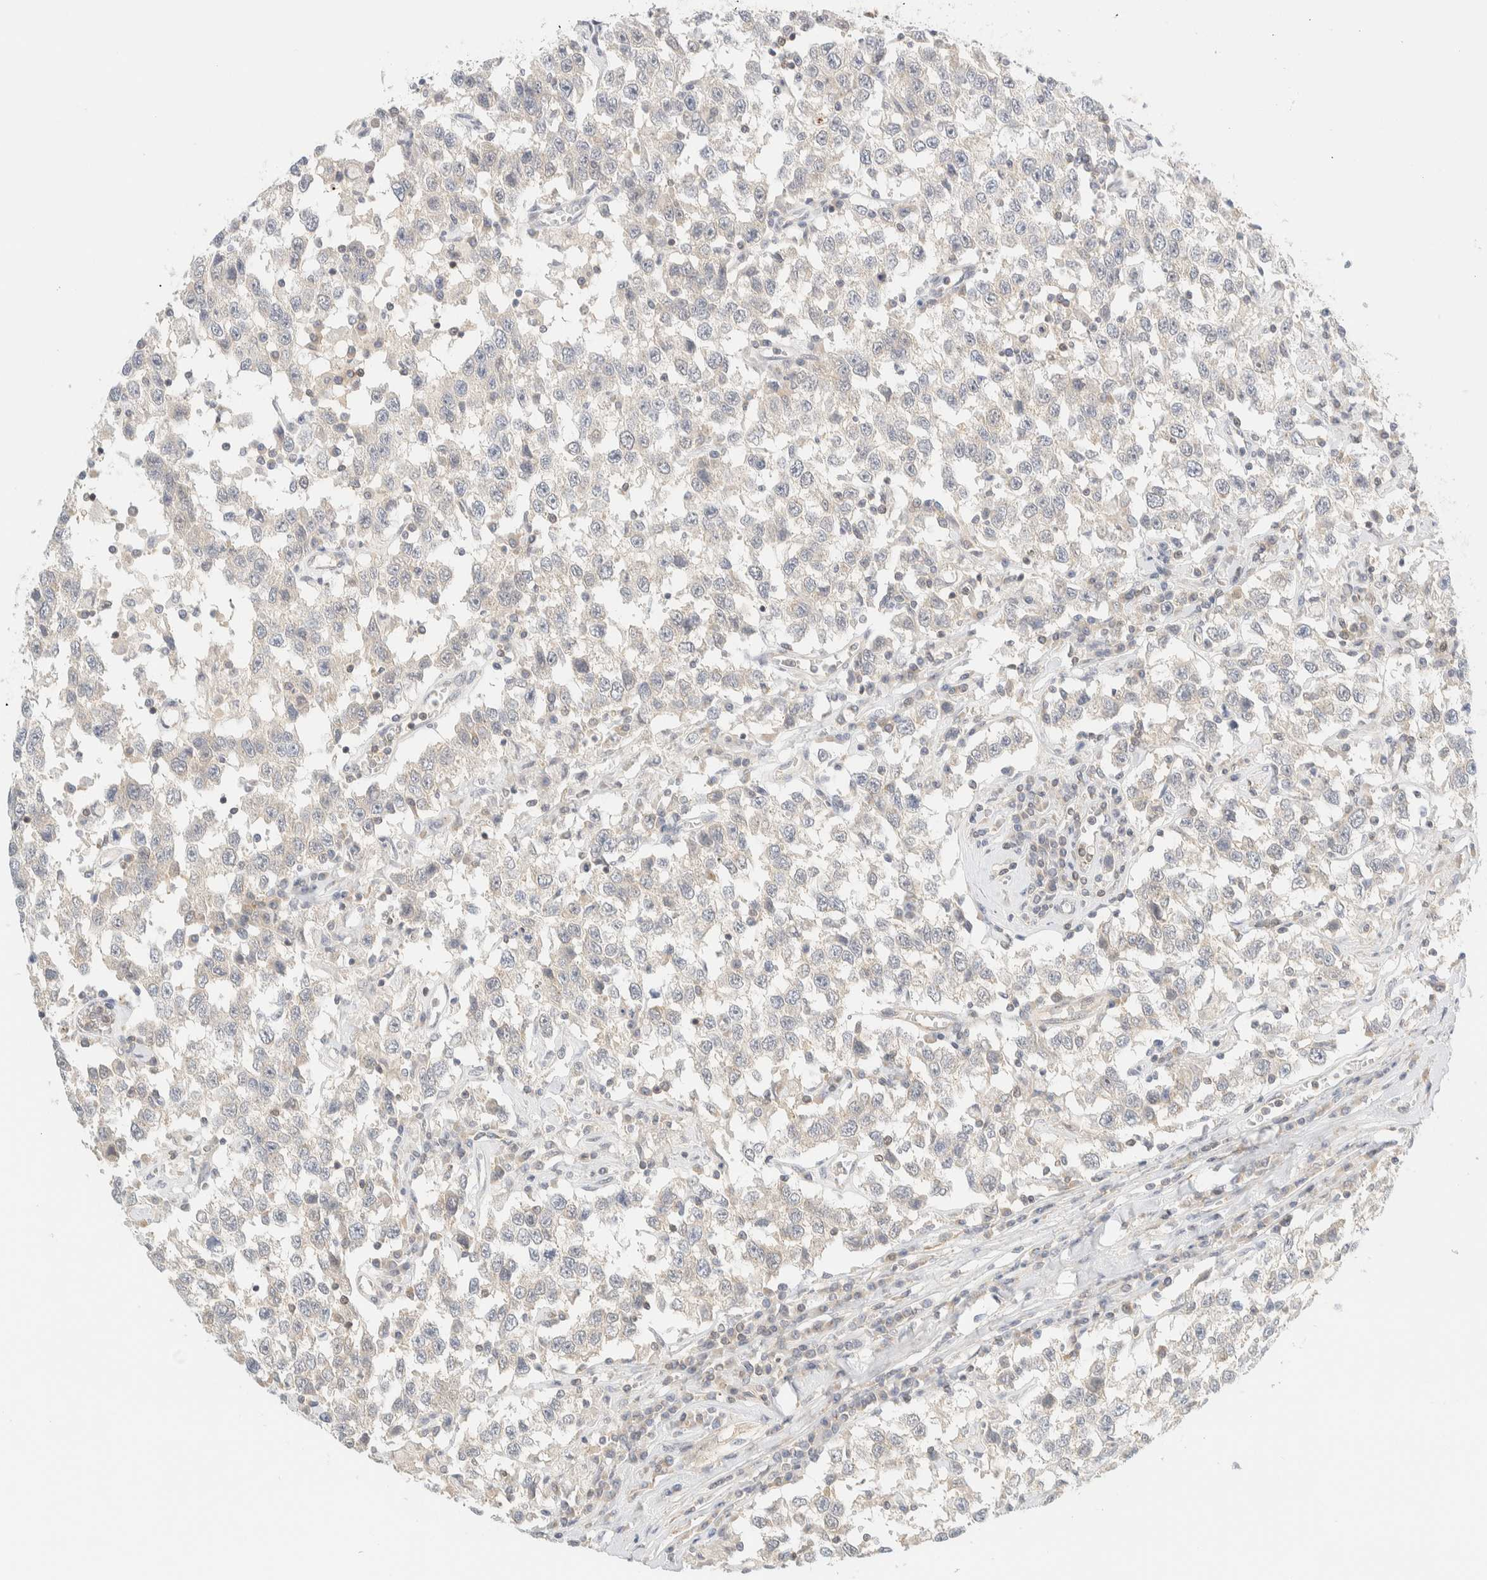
{"staining": {"intensity": "weak", "quantity": "25%-75%", "location": "cytoplasmic/membranous"}, "tissue": "testis cancer", "cell_type": "Tumor cells", "image_type": "cancer", "snomed": [{"axis": "morphology", "description": "Seminoma, NOS"}, {"axis": "topography", "description": "Testis"}], "caption": "Immunohistochemical staining of testis seminoma shows low levels of weak cytoplasmic/membranous protein positivity in about 25%-75% of tumor cells. (brown staining indicates protein expression, while blue staining denotes nuclei).", "gene": "PCYT2", "patient": {"sex": "male", "age": 41}}